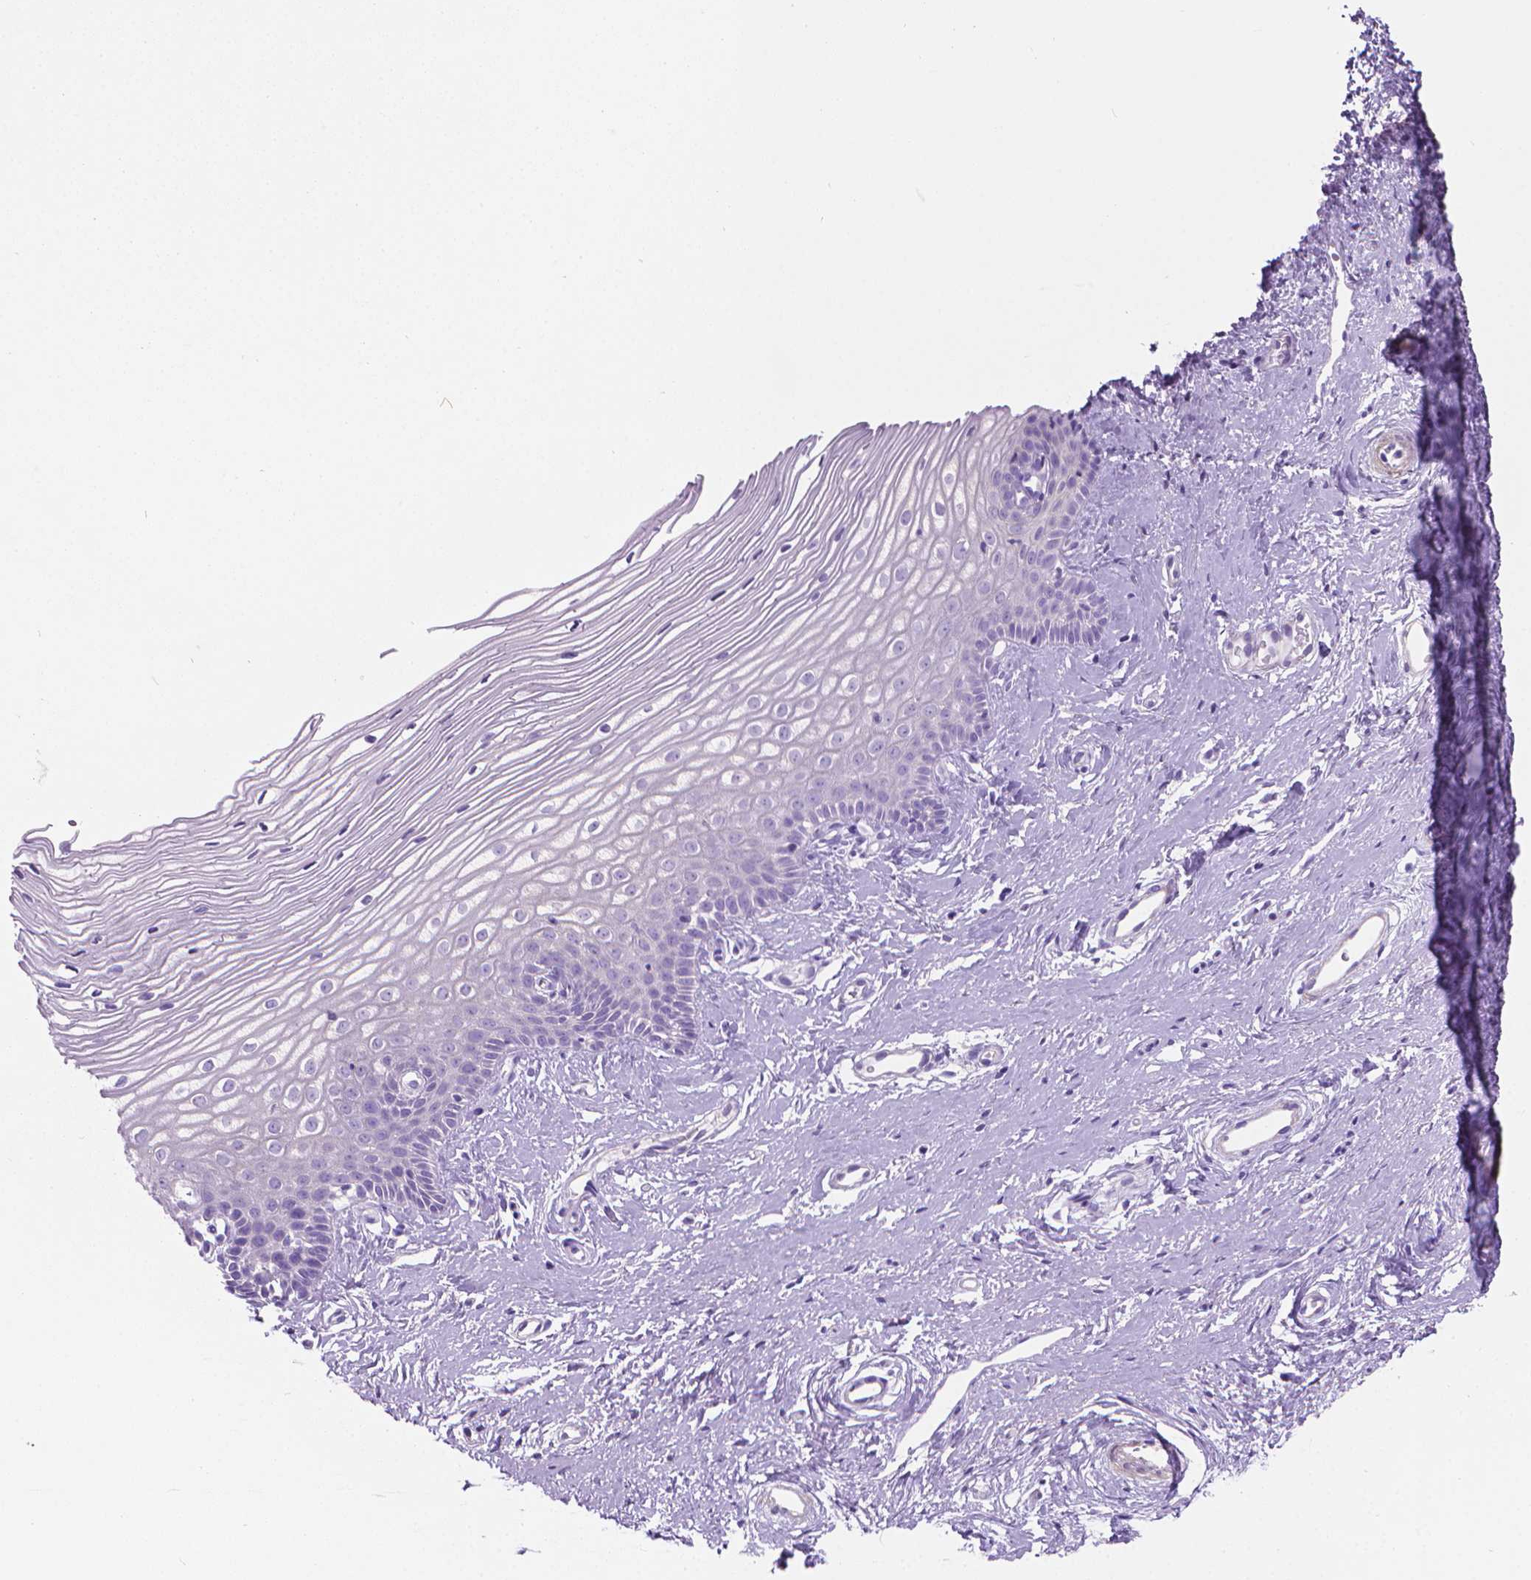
{"staining": {"intensity": "negative", "quantity": "none", "location": "none"}, "tissue": "cervix", "cell_type": "Squamous epithelial cells", "image_type": "normal", "snomed": [{"axis": "morphology", "description": "Normal tissue, NOS"}, {"axis": "topography", "description": "Cervix"}], "caption": "This is an IHC image of normal cervix. There is no staining in squamous epithelial cells.", "gene": "FASN", "patient": {"sex": "female", "age": 40}}